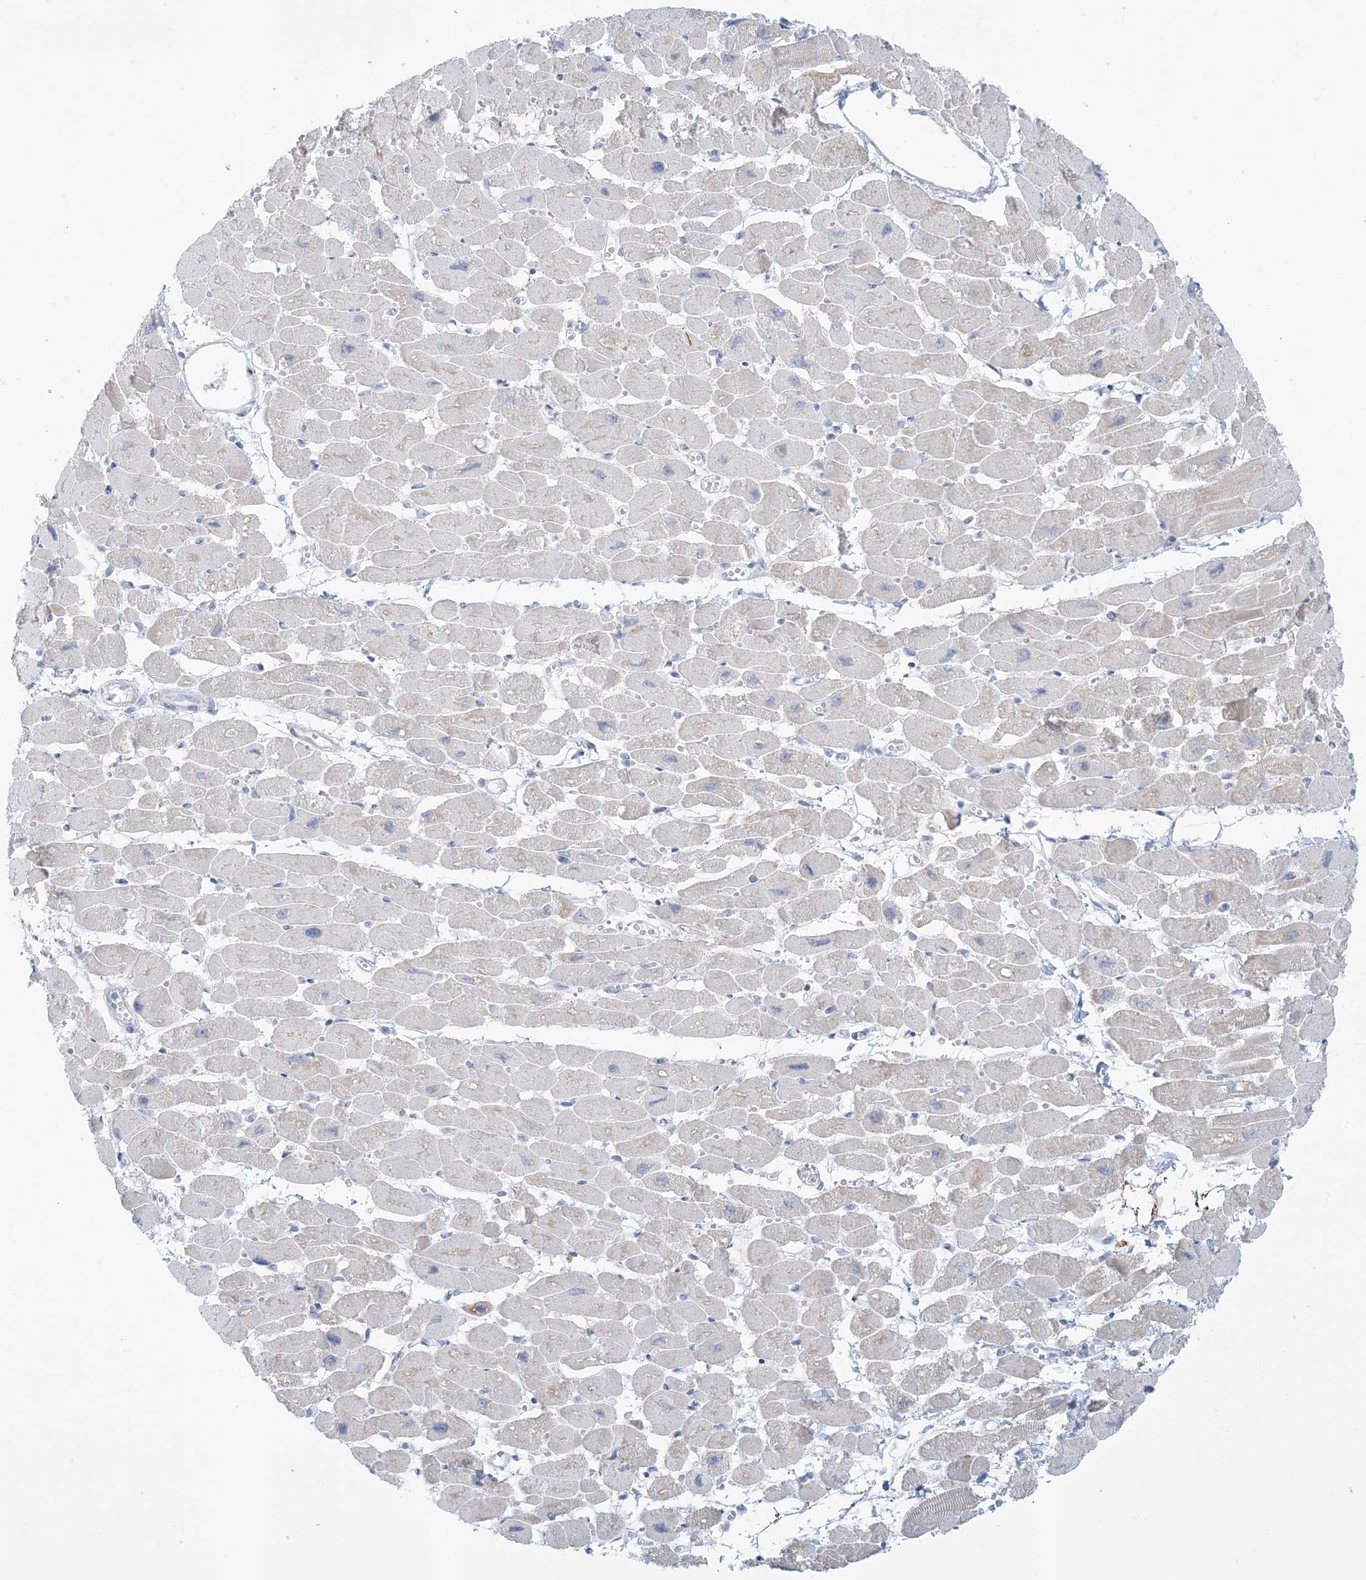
{"staining": {"intensity": "negative", "quantity": "none", "location": "none"}, "tissue": "heart muscle", "cell_type": "Cardiomyocytes", "image_type": "normal", "snomed": [{"axis": "morphology", "description": "Normal tissue, NOS"}, {"axis": "topography", "description": "Heart"}], "caption": "DAB (3,3'-diaminobenzidine) immunohistochemical staining of unremarkable human heart muscle shows no significant expression in cardiomyocytes.", "gene": "ZDHHC4", "patient": {"sex": "female", "age": 54}}